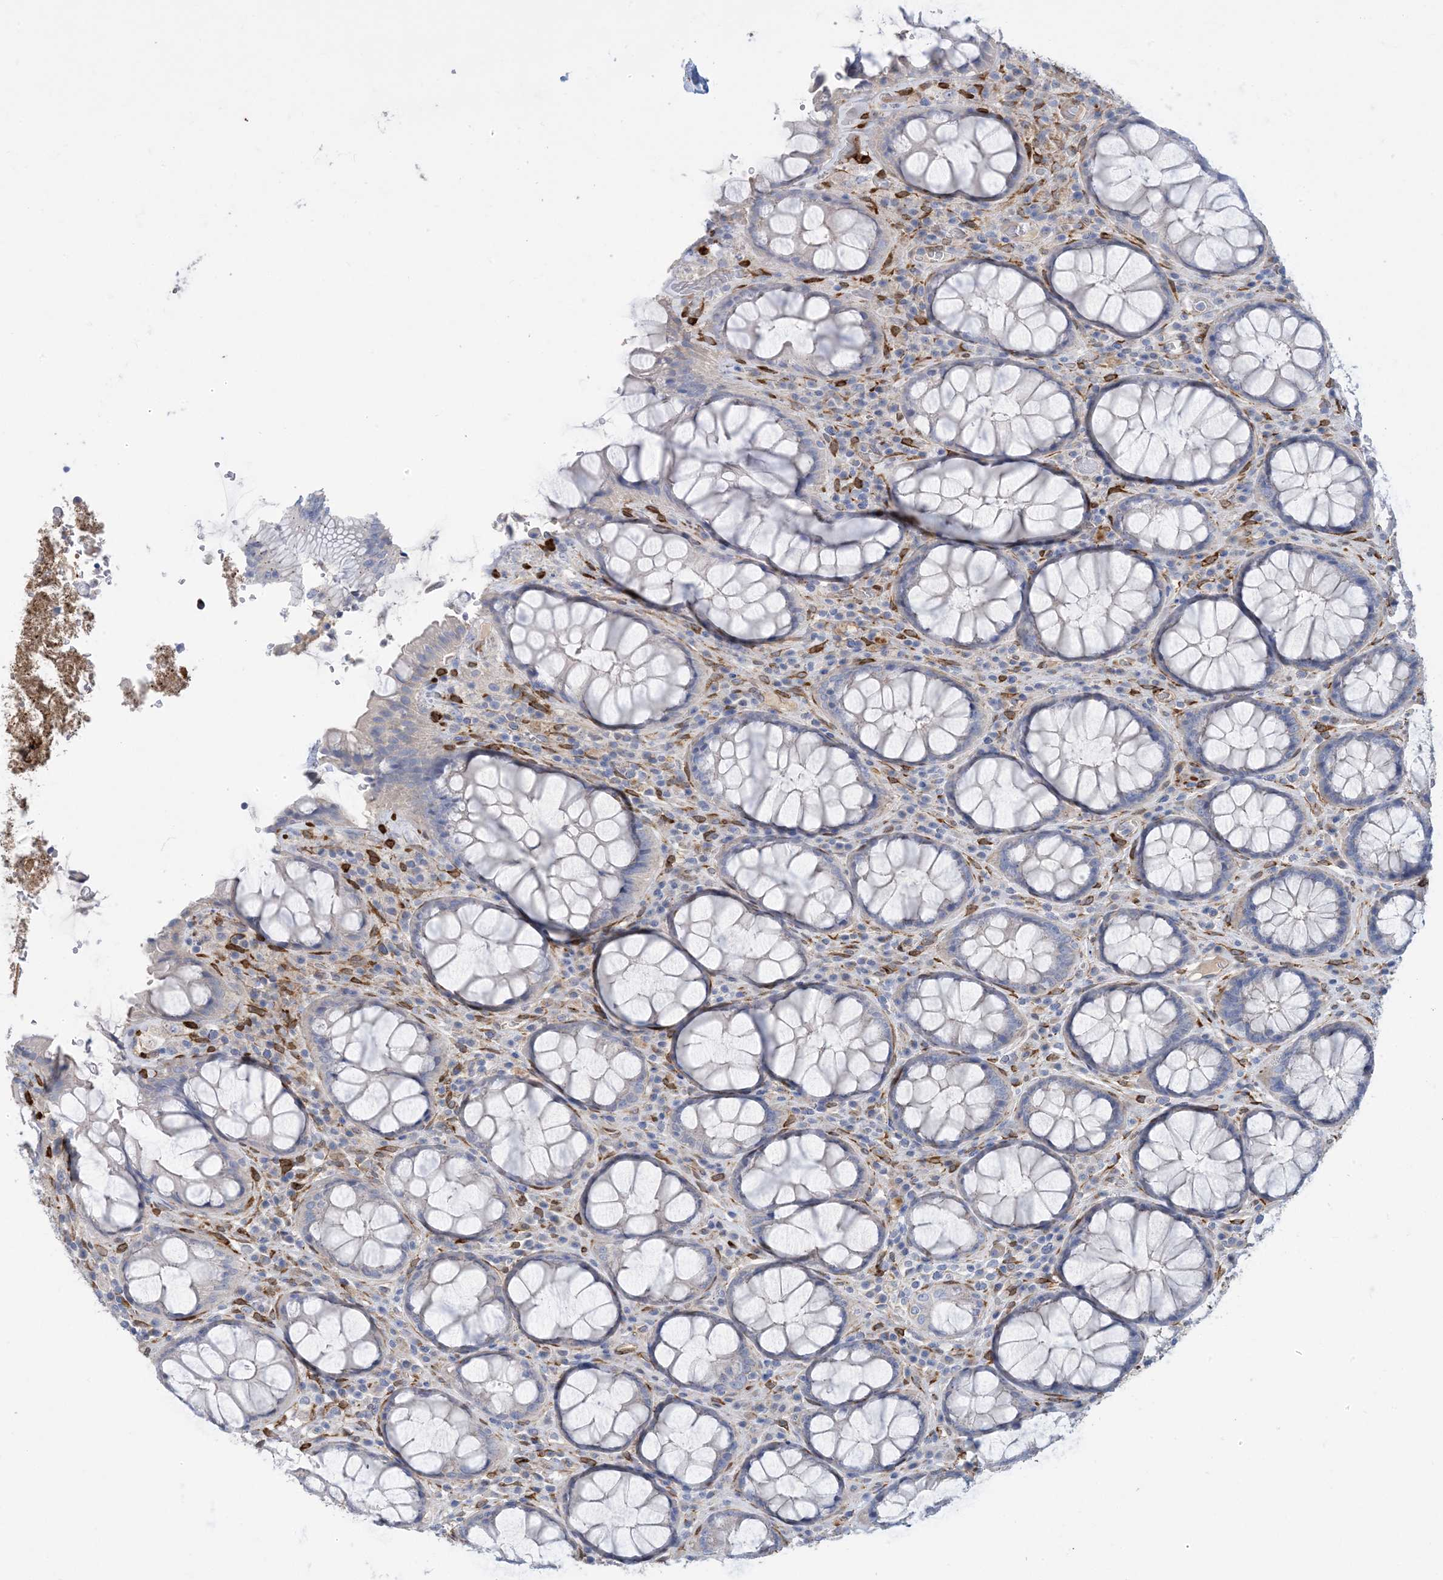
{"staining": {"intensity": "negative", "quantity": "none", "location": "none"}, "tissue": "rectum", "cell_type": "Glandular cells", "image_type": "normal", "snomed": [{"axis": "morphology", "description": "Normal tissue, NOS"}, {"axis": "topography", "description": "Rectum"}], "caption": "DAB immunohistochemical staining of normal rectum reveals no significant expression in glandular cells.", "gene": "RBMS3", "patient": {"sex": "male", "age": 64}}